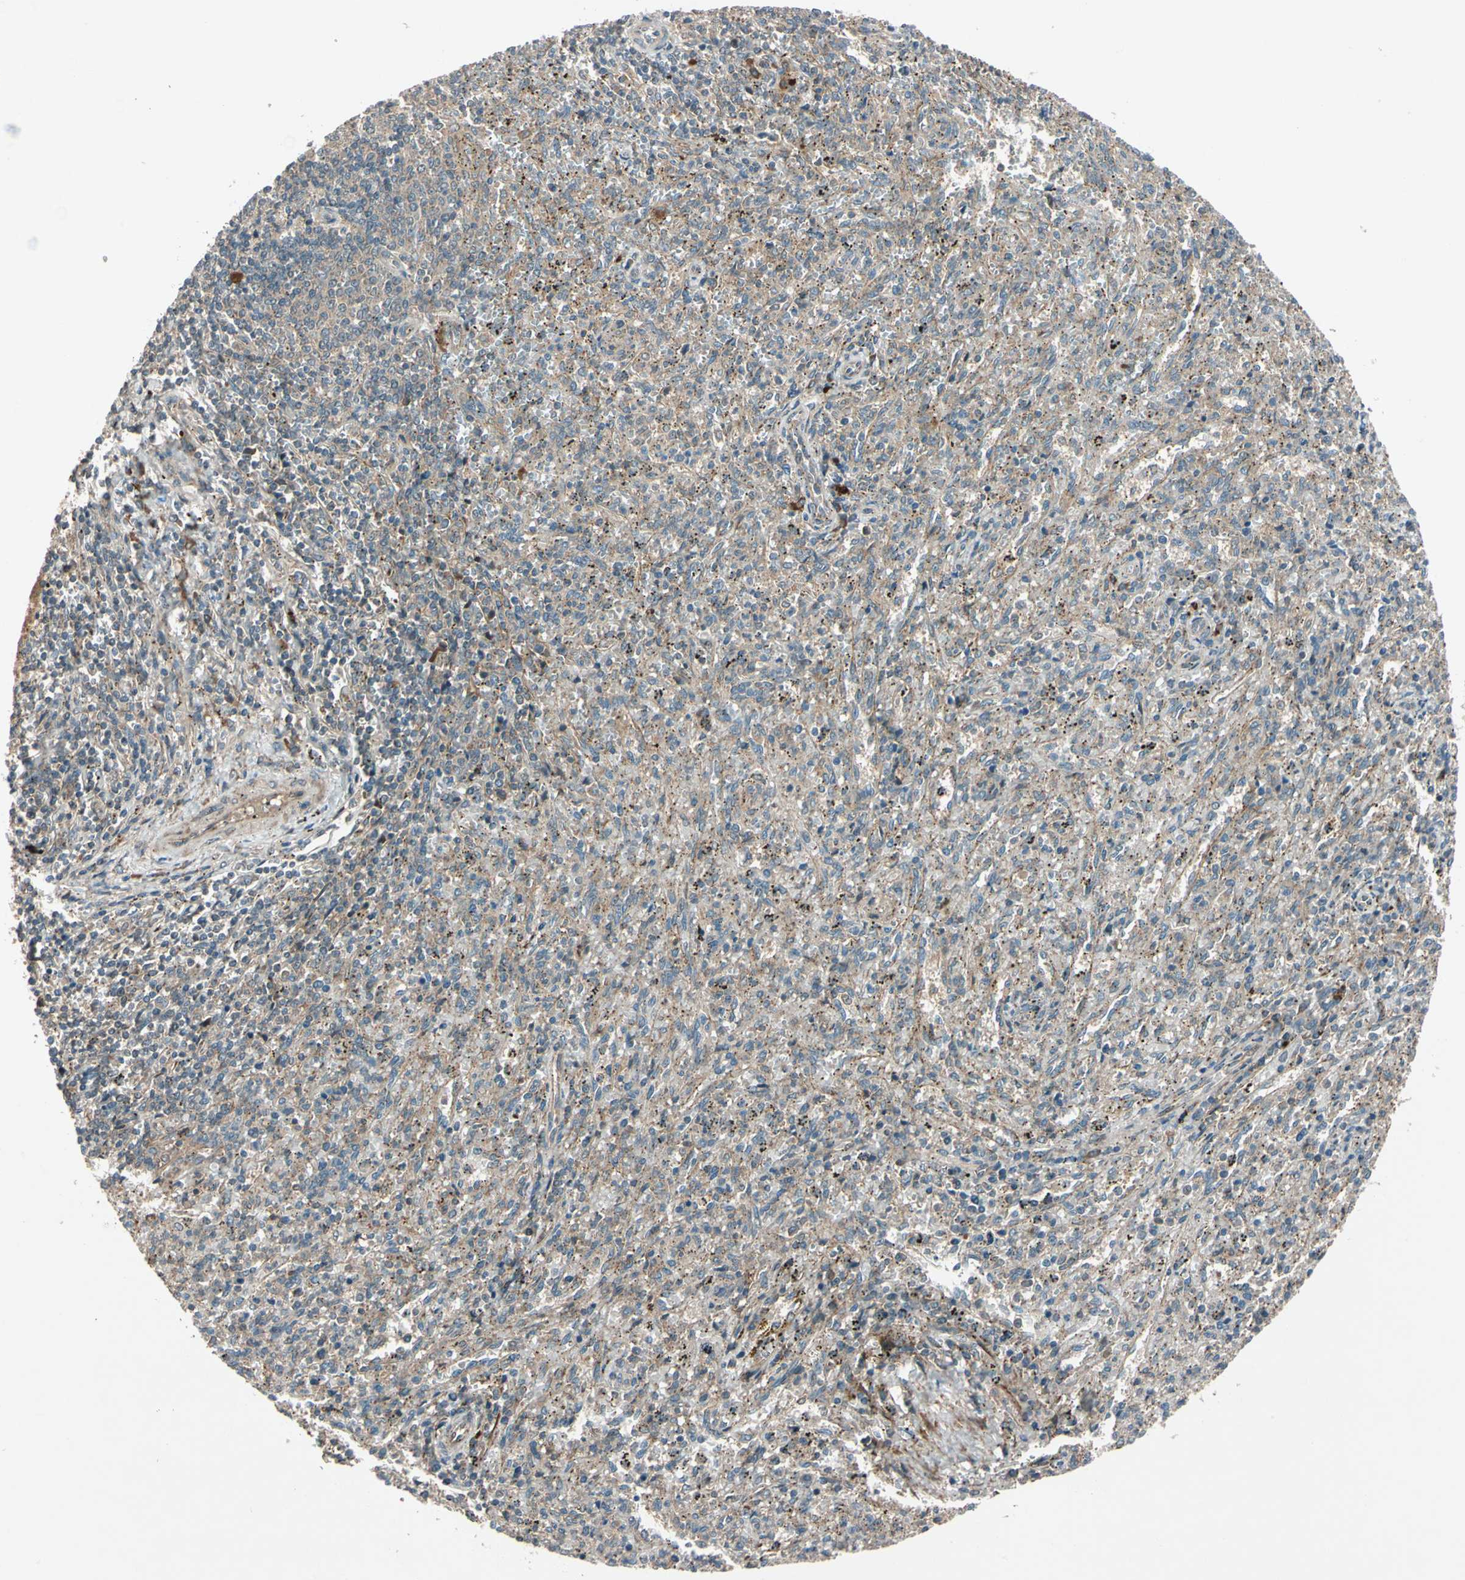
{"staining": {"intensity": "weak", "quantity": ">75%", "location": "cytoplasmic/membranous"}, "tissue": "spleen", "cell_type": "Cells in red pulp", "image_type": "normal", "snomed": [{"axis": "morphology", "description": "Normal tissue, NOS"}, {"axis": "topography", "description": "Spleen"}], "caption": "A high-resolution image shows IHC staining of normal spleen, which reveals weak cytoplasmic/membranous staining in approximately >75% of cells in red pulp. (IHC, brightfield microscopy, high magnification).", "gene": "ACVR1C", "patient": {"sex": "female", "age": 10}}